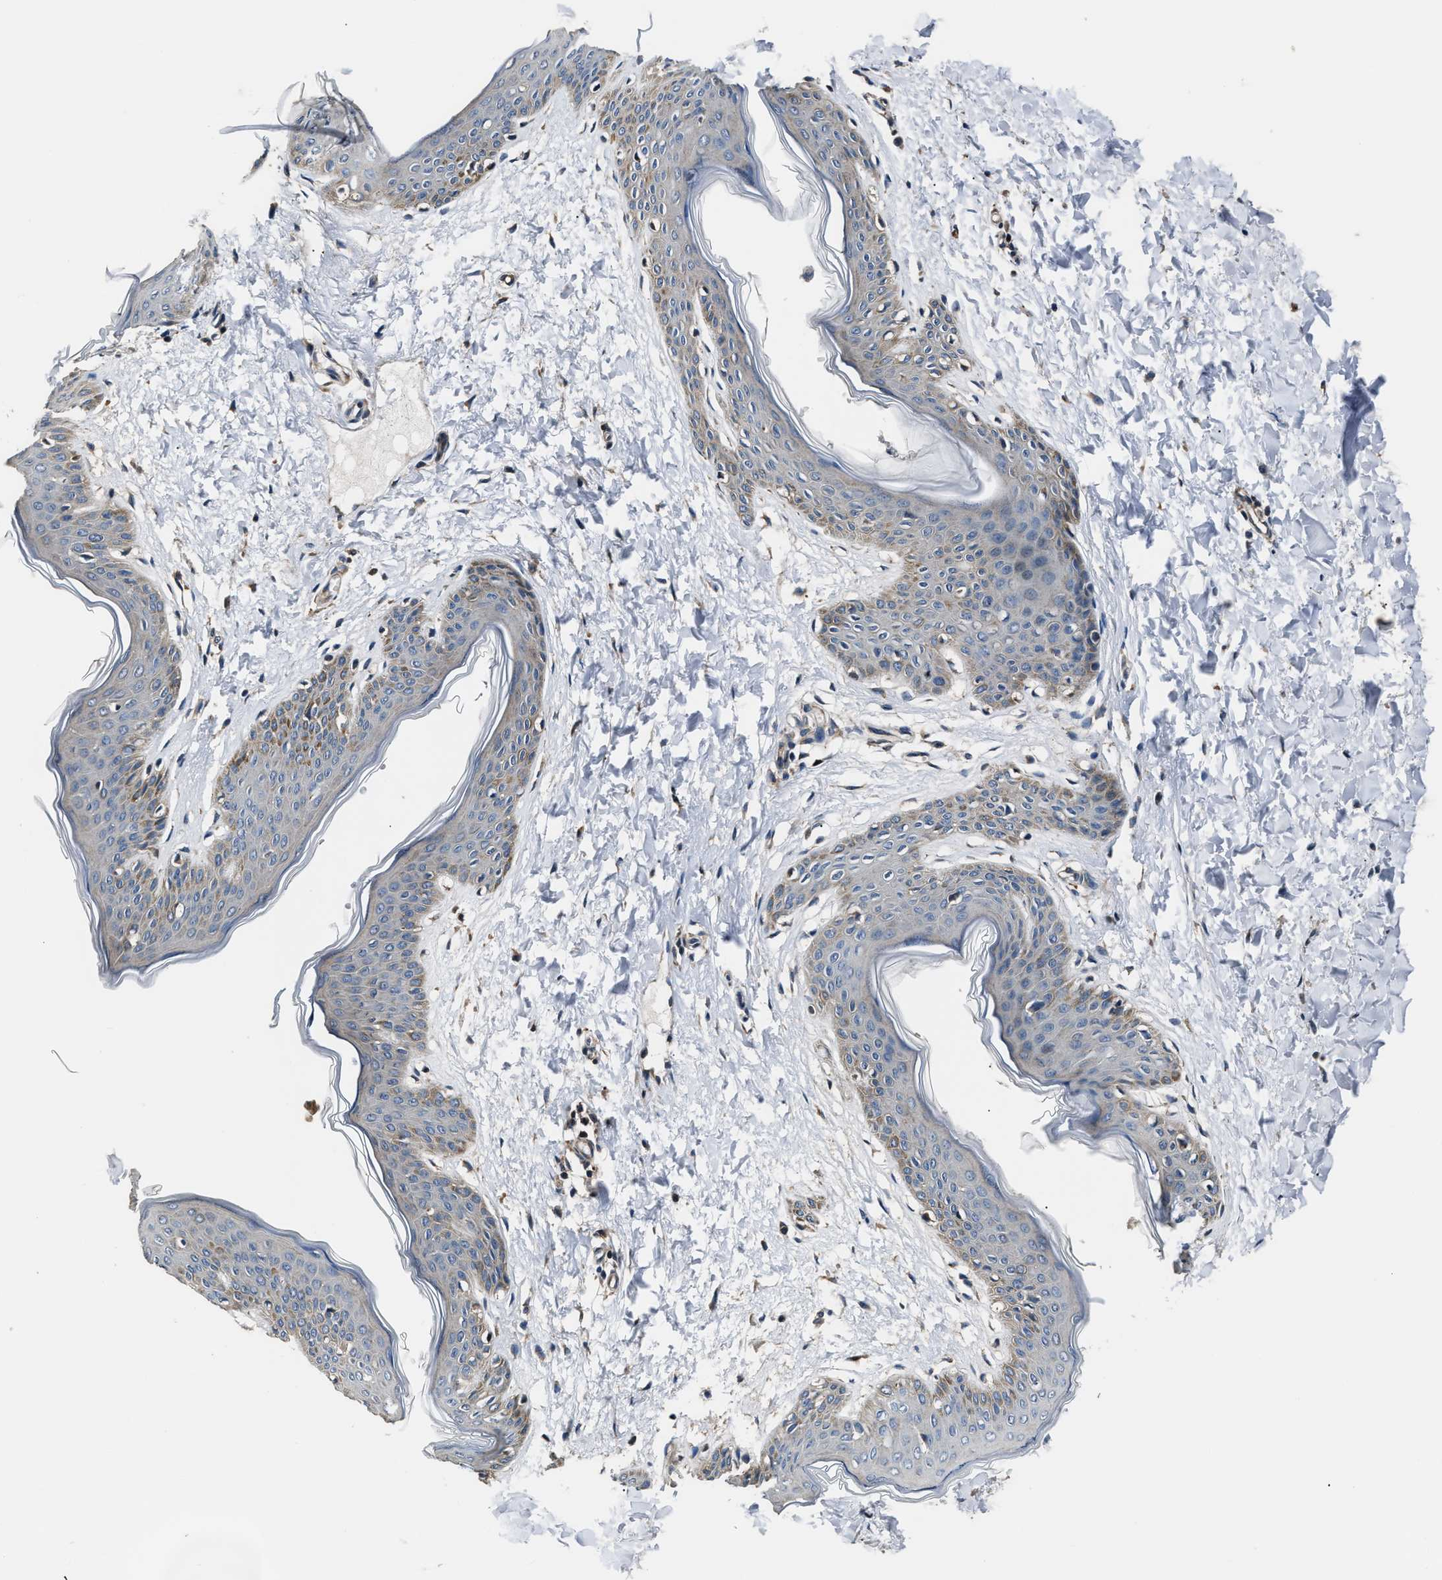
{"staining": {"intensity": "weak", "quantity": "25%-75%", "location": "cytoplasmic/membranous"}, "tissue": "skin", "cell_type": "Fibroblasts", "image_type": "normal", "snomed": [{"axis": "morphology", "description": "Normal tissue, NOS"}, {"axis": "topography", "description": "Skin"}], "caption": "A photomicrograph of human skin stained for a protein displays weak cytoplasmic/membranous brown staining in fibroblasts. (IHC, brightfield microscopy, high magnification).", "gene": "IMPDH2", "patient": {"sex": "female", "age": 17}}